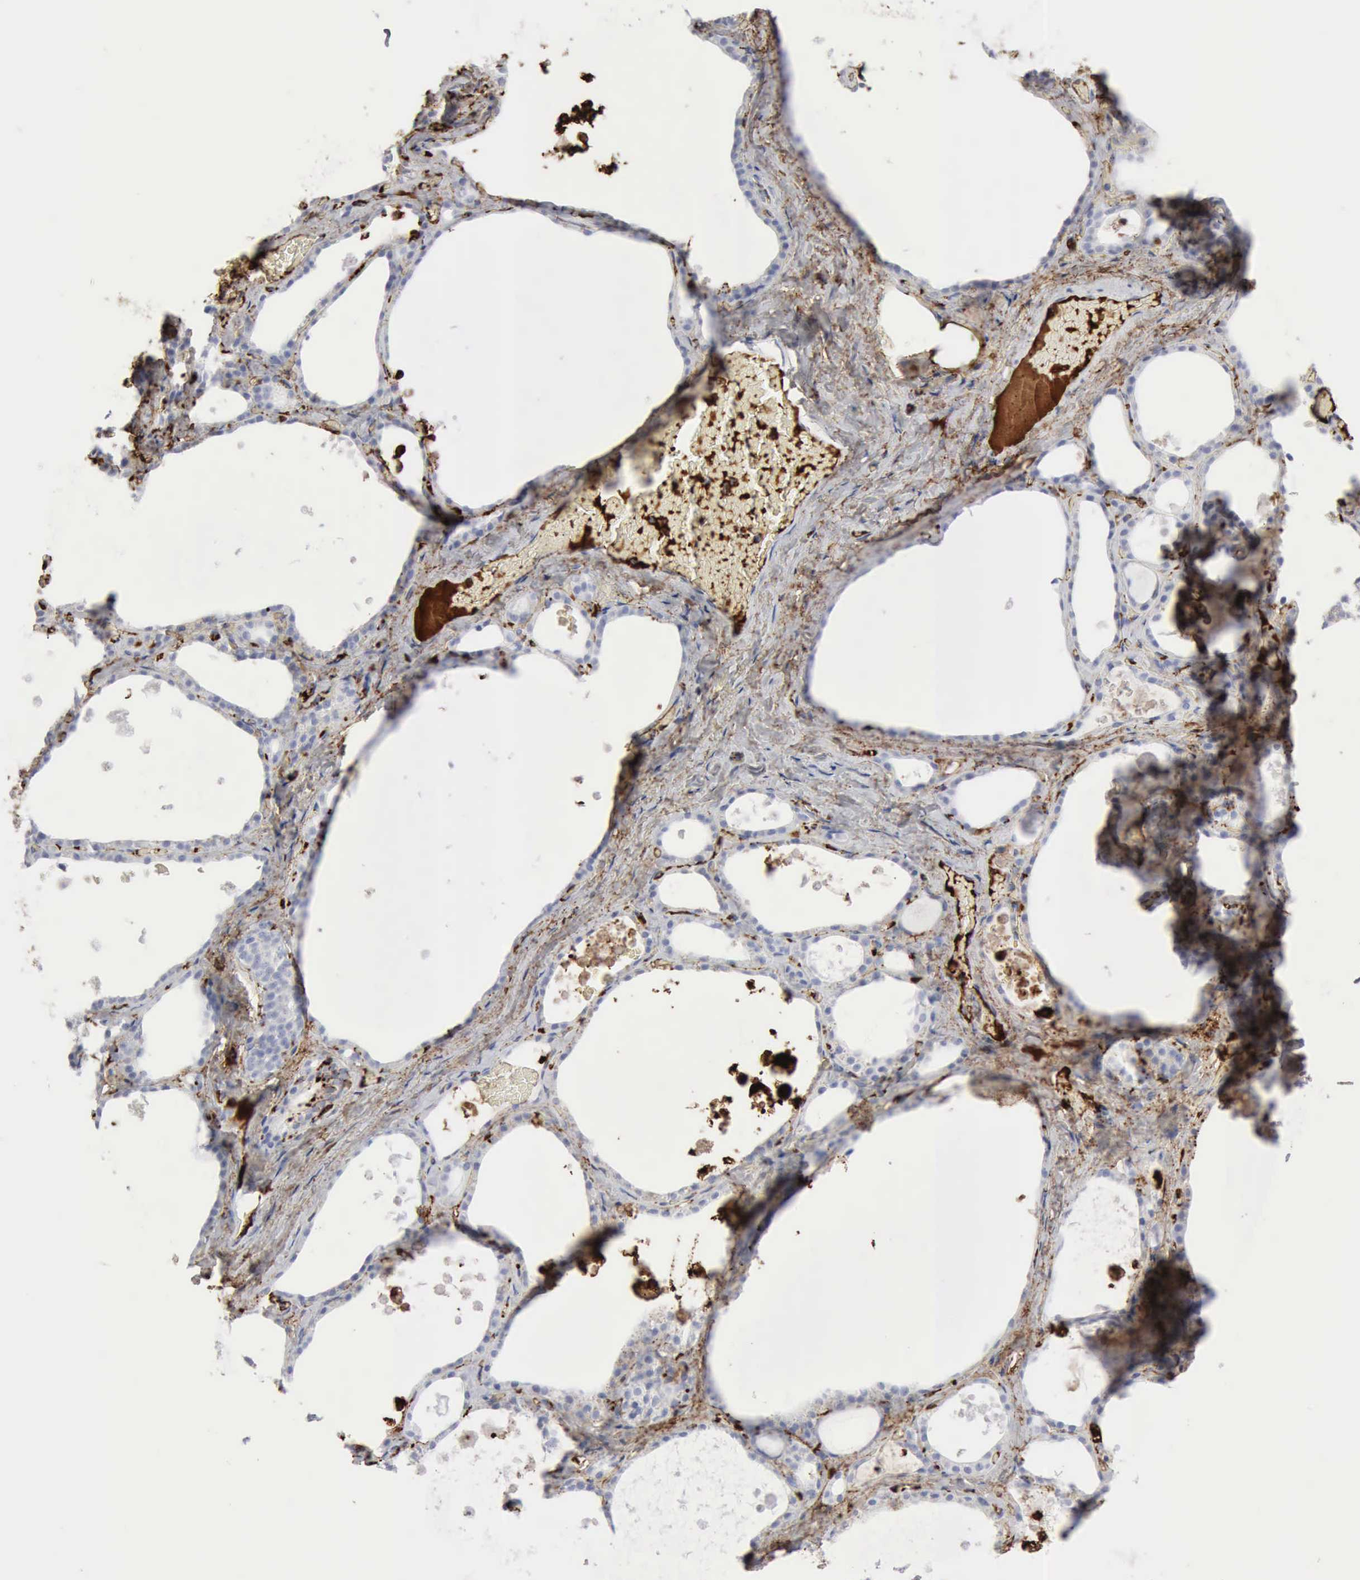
{"staining": {"intensity": "negative", "quantity": "none", "location": "none"}, "tissue": "thyroid gland", "cell_type": "Glandular cells", "image_type": "normal", "snomed": [{"axis": "morphology", "description": "Normal tissue, NOS"}, {"axis": "topography", "description": "Thyroid gland"}], "caption": "Immunohistochemical staining of normal thyroid gland reveals no significant expression in glandular cells.", "gene": "C4BPA", "patient": {"sex": "male", "age": 61}}